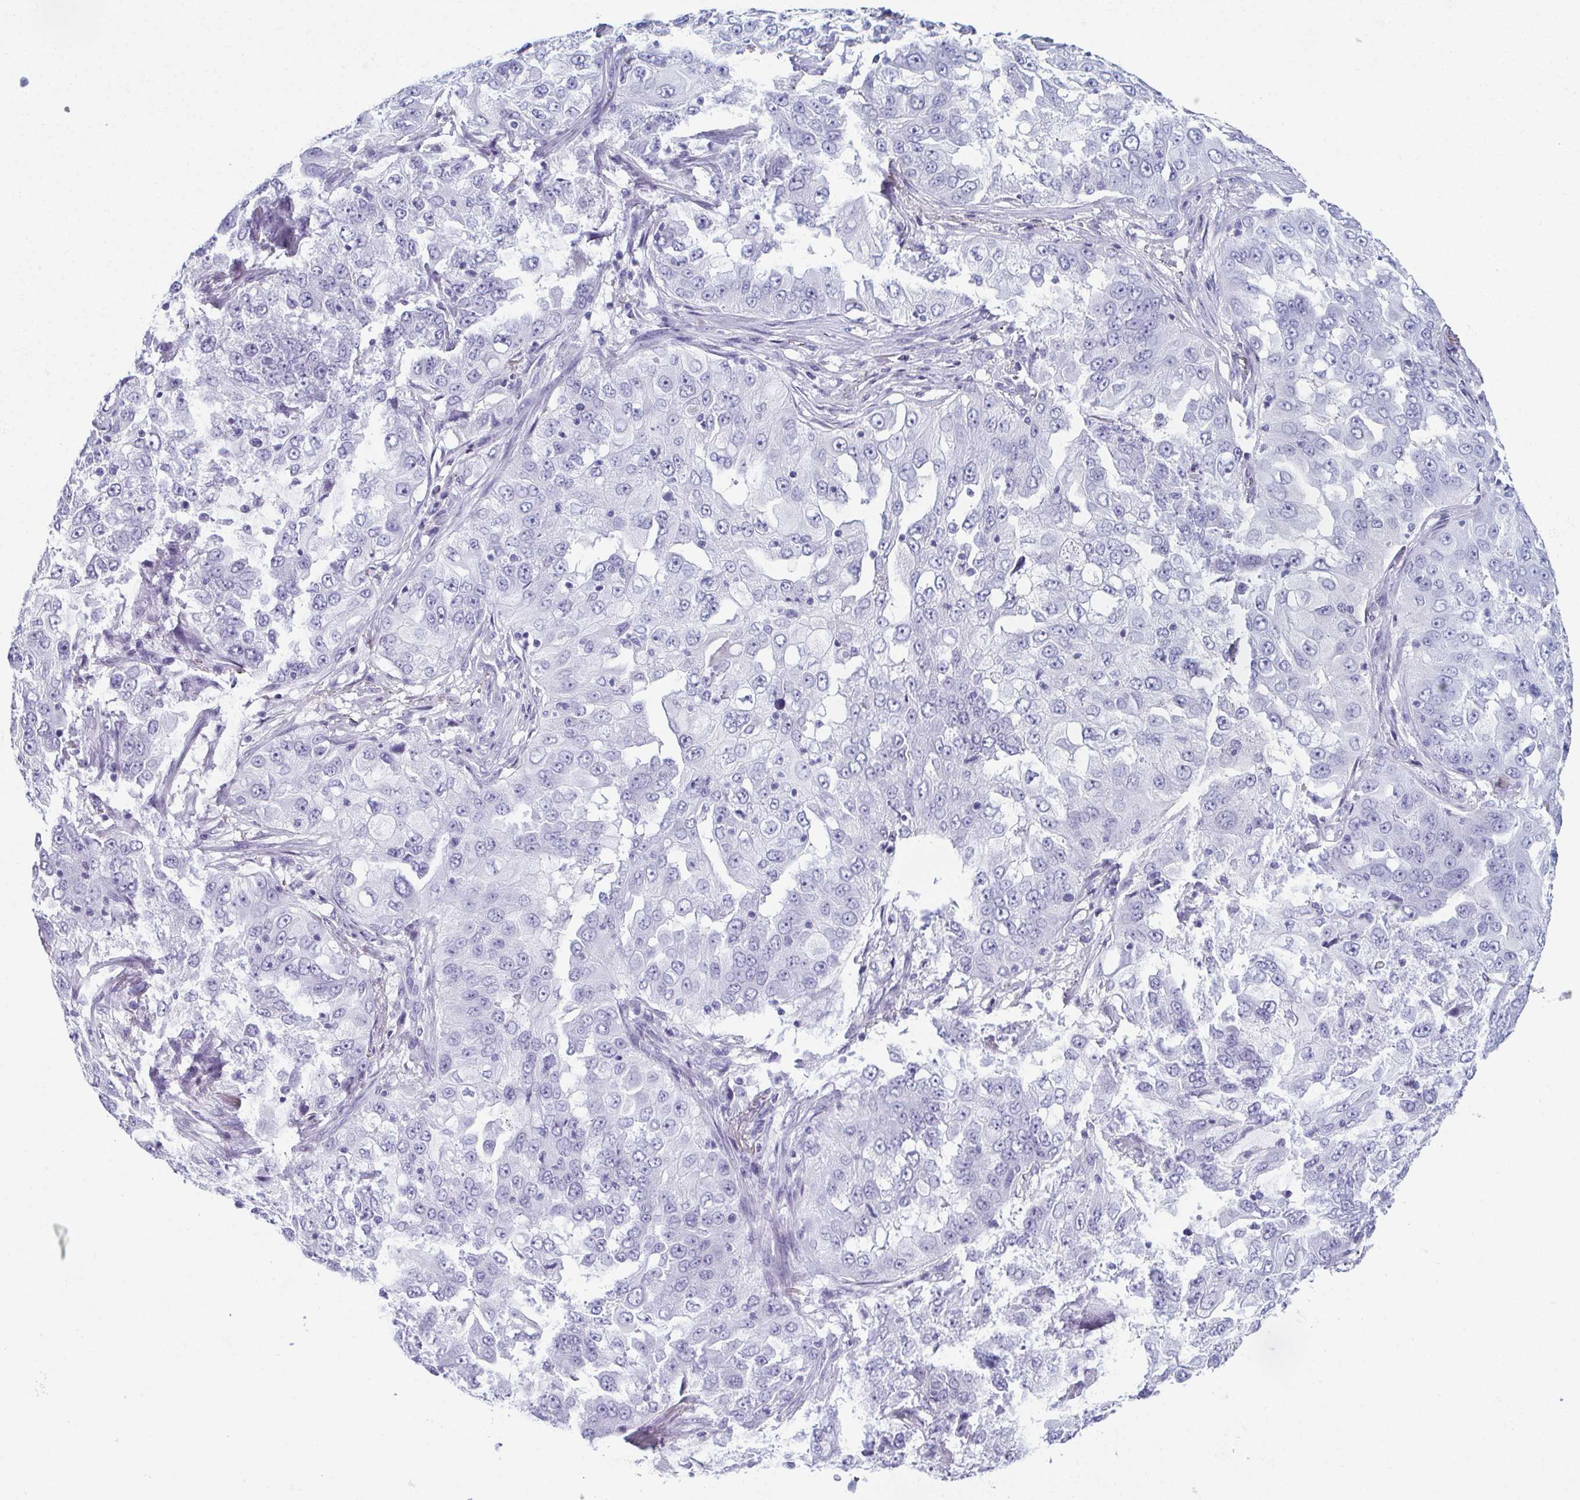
{"staining": {"intensity": "negative", "quantity": "none", "location": "none"}, "tissue": "lung cancer", "cell_type": "Tumor cells", "image_type": "cancer", "snomed": [{"axis": "morphology", "description": "Adenocarcinoma, NOS"}, {"axis": "topography", "description": "Lung"}], "caption": "The micrograph exhibits no significant positivity in tumor cells of lung cancer. The staining is performed using DAB brown chromogen with nuclei counter-stained in using hematoxylin.", "gene": "ENKUR", "patient": {"sex": "female", "age": 61}}